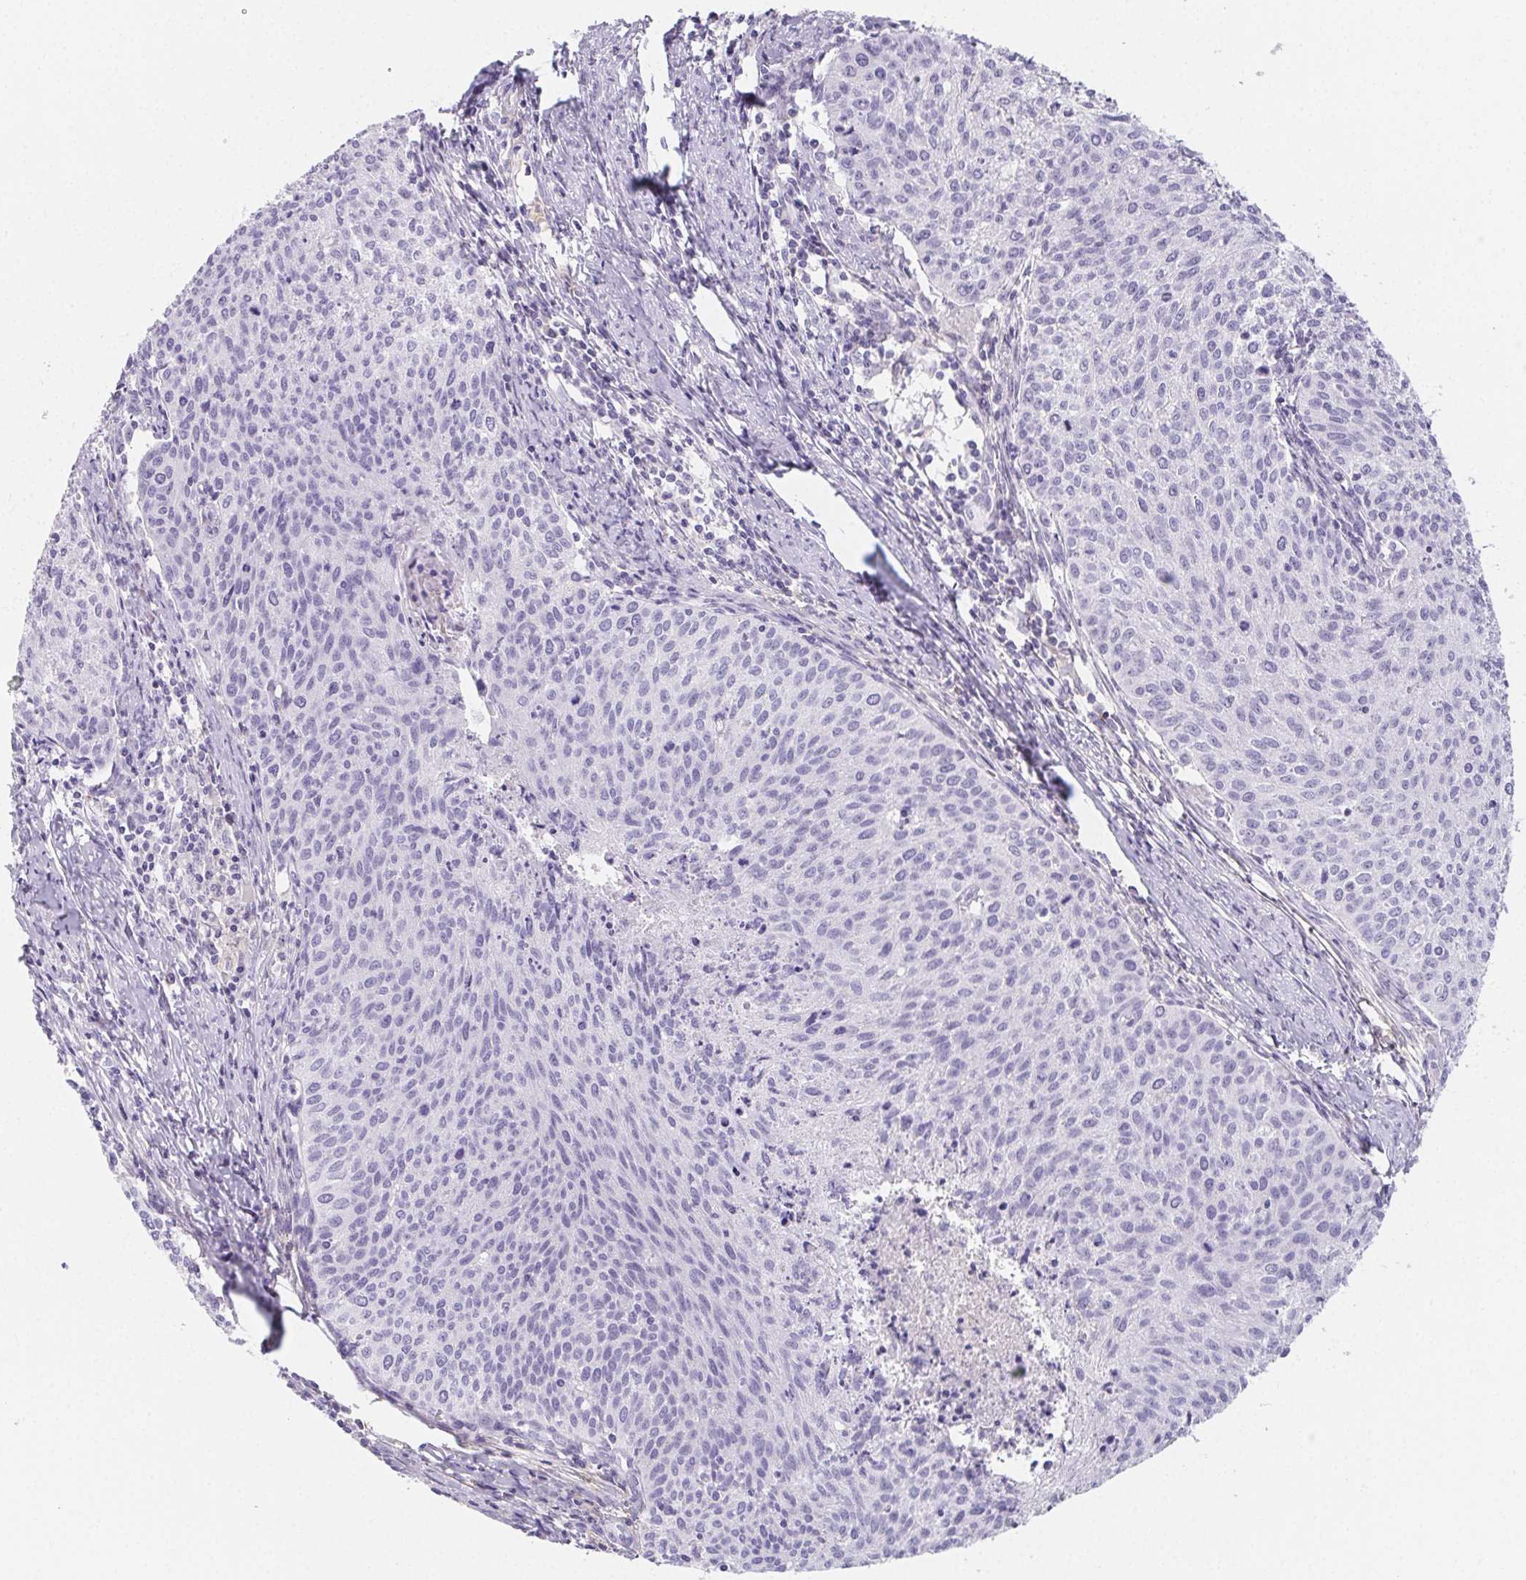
{"staining": {"intensity": "negative", "quantity": "none", "location": "none"}, "tissue": "cervical cancer", "cell_type": "Tumor cells", "image_type": "cancer", "snomed": [{"axis": "morphology", "description": "Squamous cell carcinoma, NOS"}, {"axis": "topography", "description": "Cervix"}], "caption": "Immunohistochemistry of cervical squamous cell carcinoma shows no positivity in tumor cells.", "gene": "ITIH2", "patient": {"sex": "female", "age": 38}}